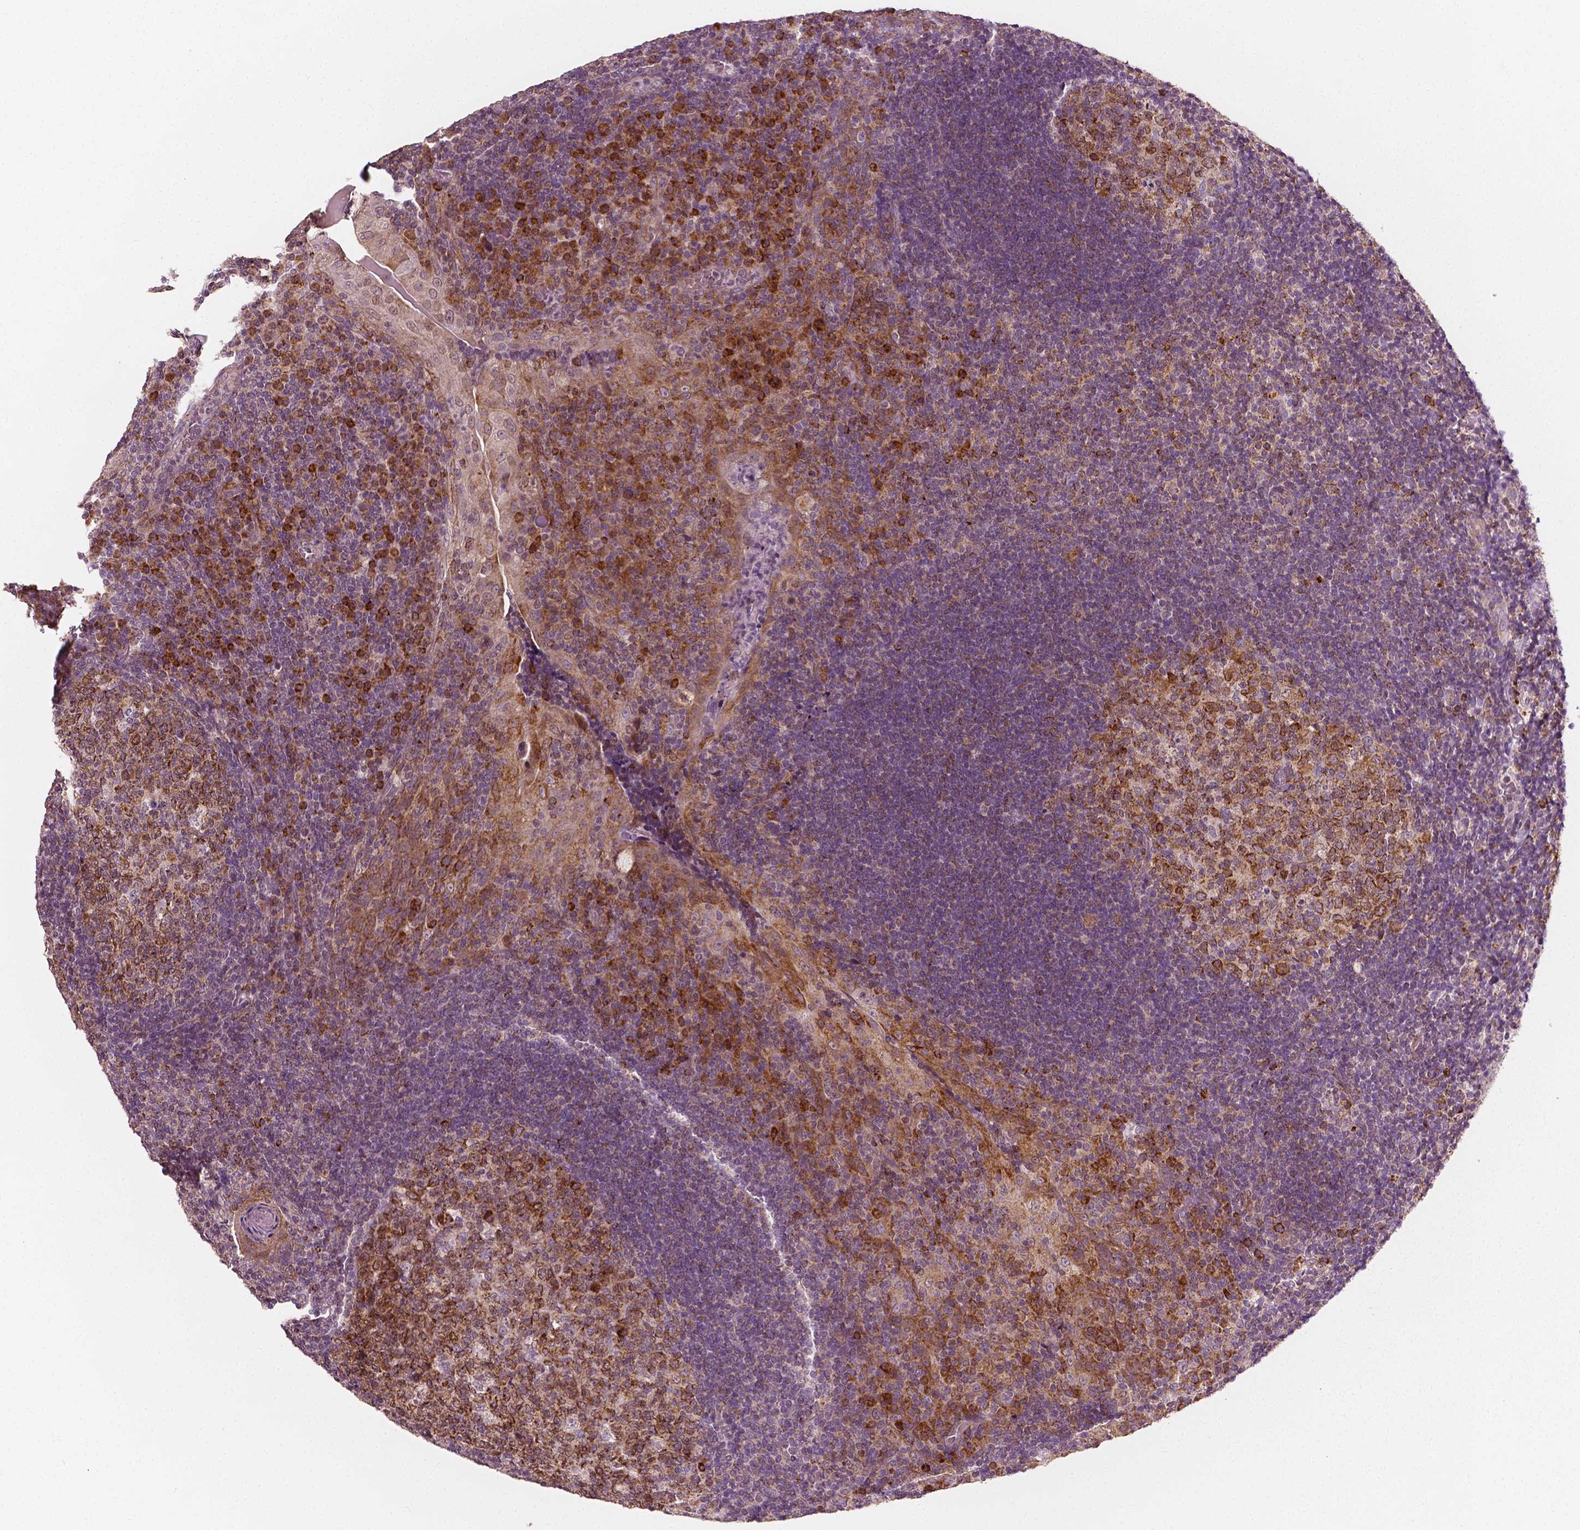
{"staining": {"intensity": "strong", "quantity": ">75%", "location": "cytoplasmic/membranous"}, "tissue": "tonsil", "cell_type": "Germinal center cells", "image_type": "normal", "snomed": [{"axis": "morphology", "description": "Normal tissue, NOS"}, {"axis": "topography", "description": "Tonsil"}], "caption": "Normal tonsil exhibits strong cytoplasmic/membranous staining in approximately >75% of germinal center cells (DAB (3,3'-diaminobenzidine) IHC with brightfield microscopy, high magnification)..", "gene": "MCL1", "patient": {"sex": "male", "age": 17}}